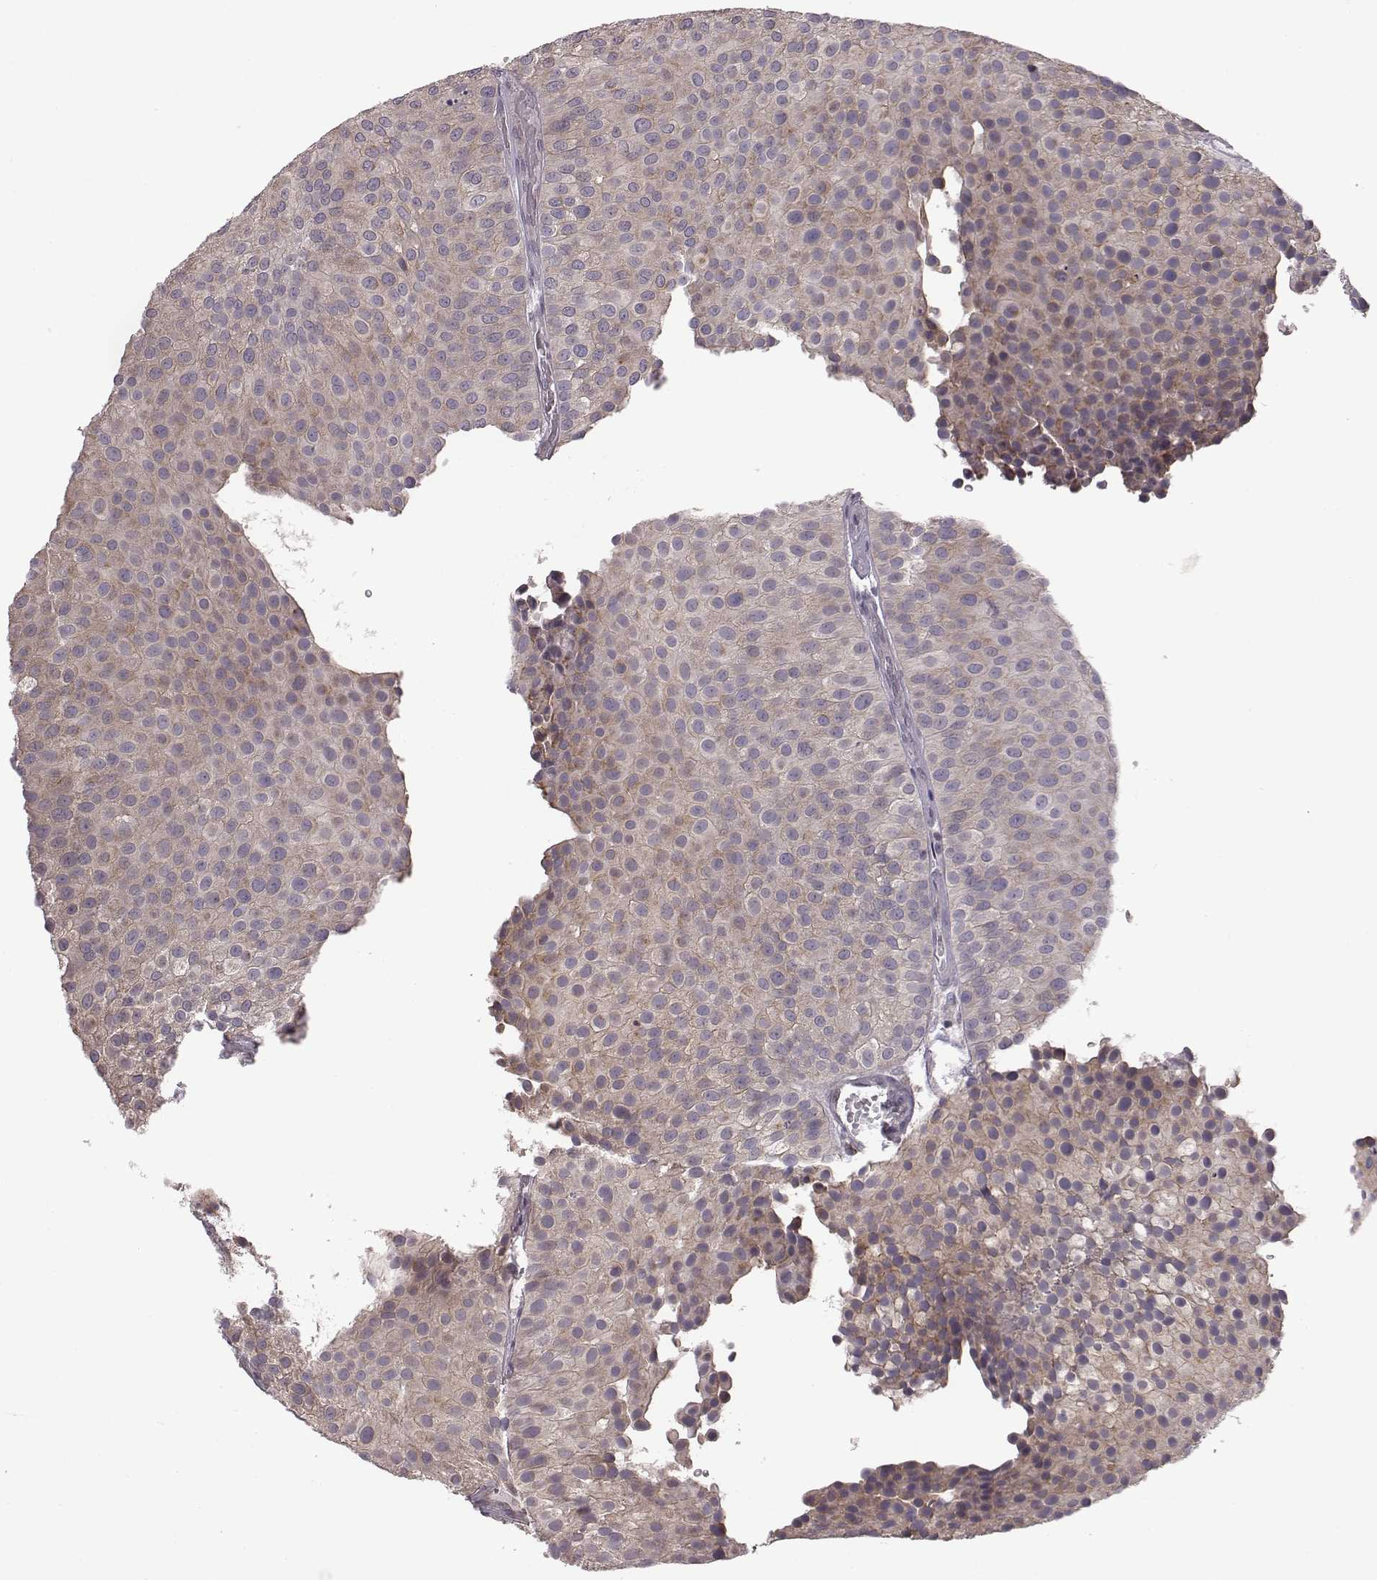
{"staining": {"intensity": "weak", "quantity": ">75%", "location": "cytoplasmic/membranous"}, "tissue": "urothelial cancer", "cell_type": "Tumor cells", "image_type": "cancer", "snomed": [{"axis": "morphology", "description": "Urothelial carcinoma, Low grade"}, {"axis": "topography", "description": "Urinary bladder"}], "caption": "Protein expression analysis of human urothelial carcinoma (low-grade) reveals weak cytoplasmic/membranous positivity in approximately >75% of tumor cells.", "gene": "BICDL1", "patient": {"sex": "female", "age": 87}}